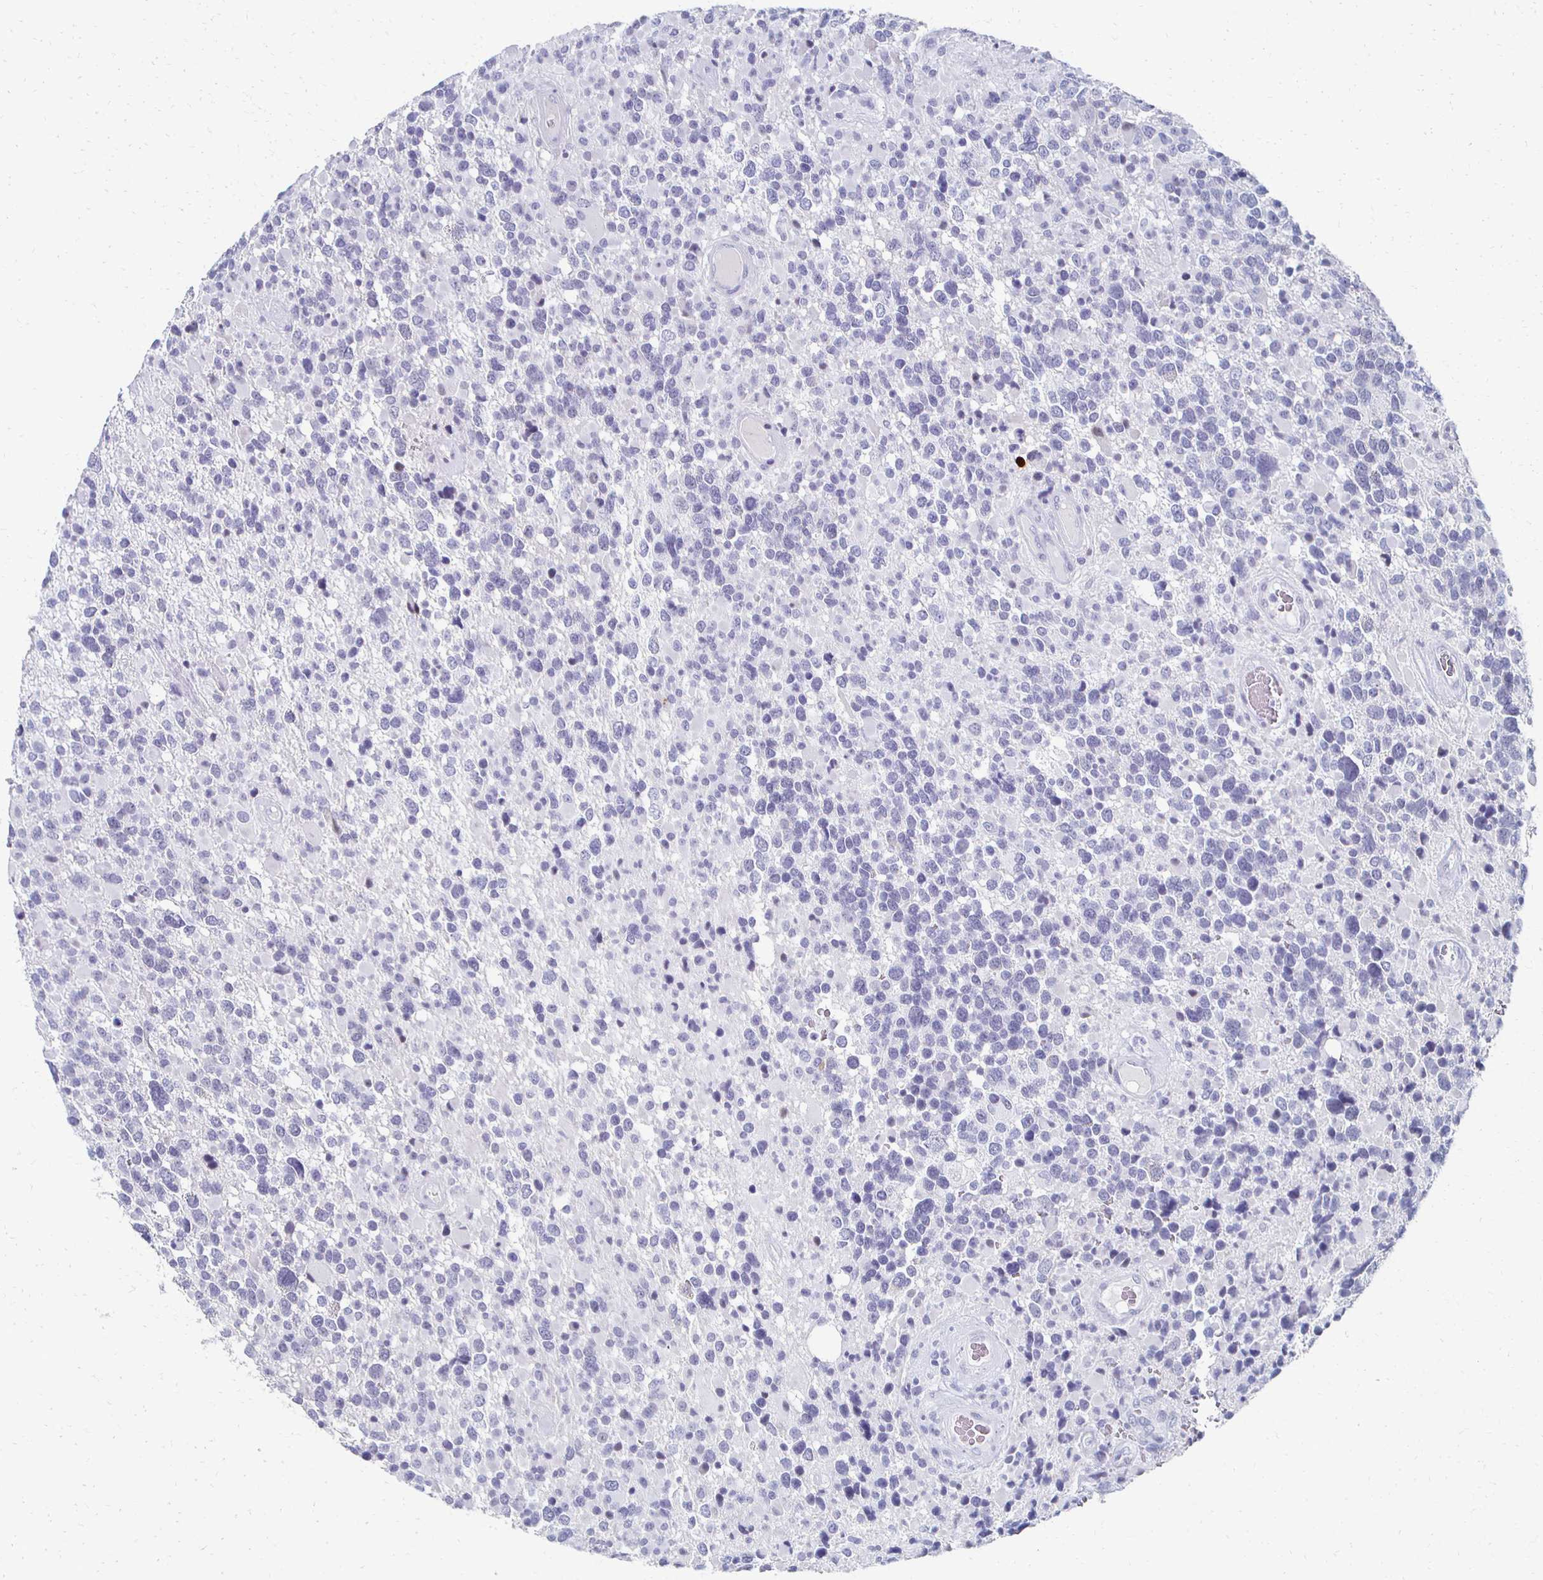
{"staining": {"intensity": "negative", "quantity": "none", "location": "none"}, "tissue": "glioma", "cell_type": "Tumor cells", "image_type": "cancer", "snomed": [{"axis": "morphology", "description": "Glioma, malignant, High grade"}, {"axis": "topography", "description": "Brain"}], "caption": "This is an IHC micrograph of malignant high-grade glioma. There is no staining in tumor cells.", "gene": "CXCR2", "patient": {"sex": "female", "age": 40}}